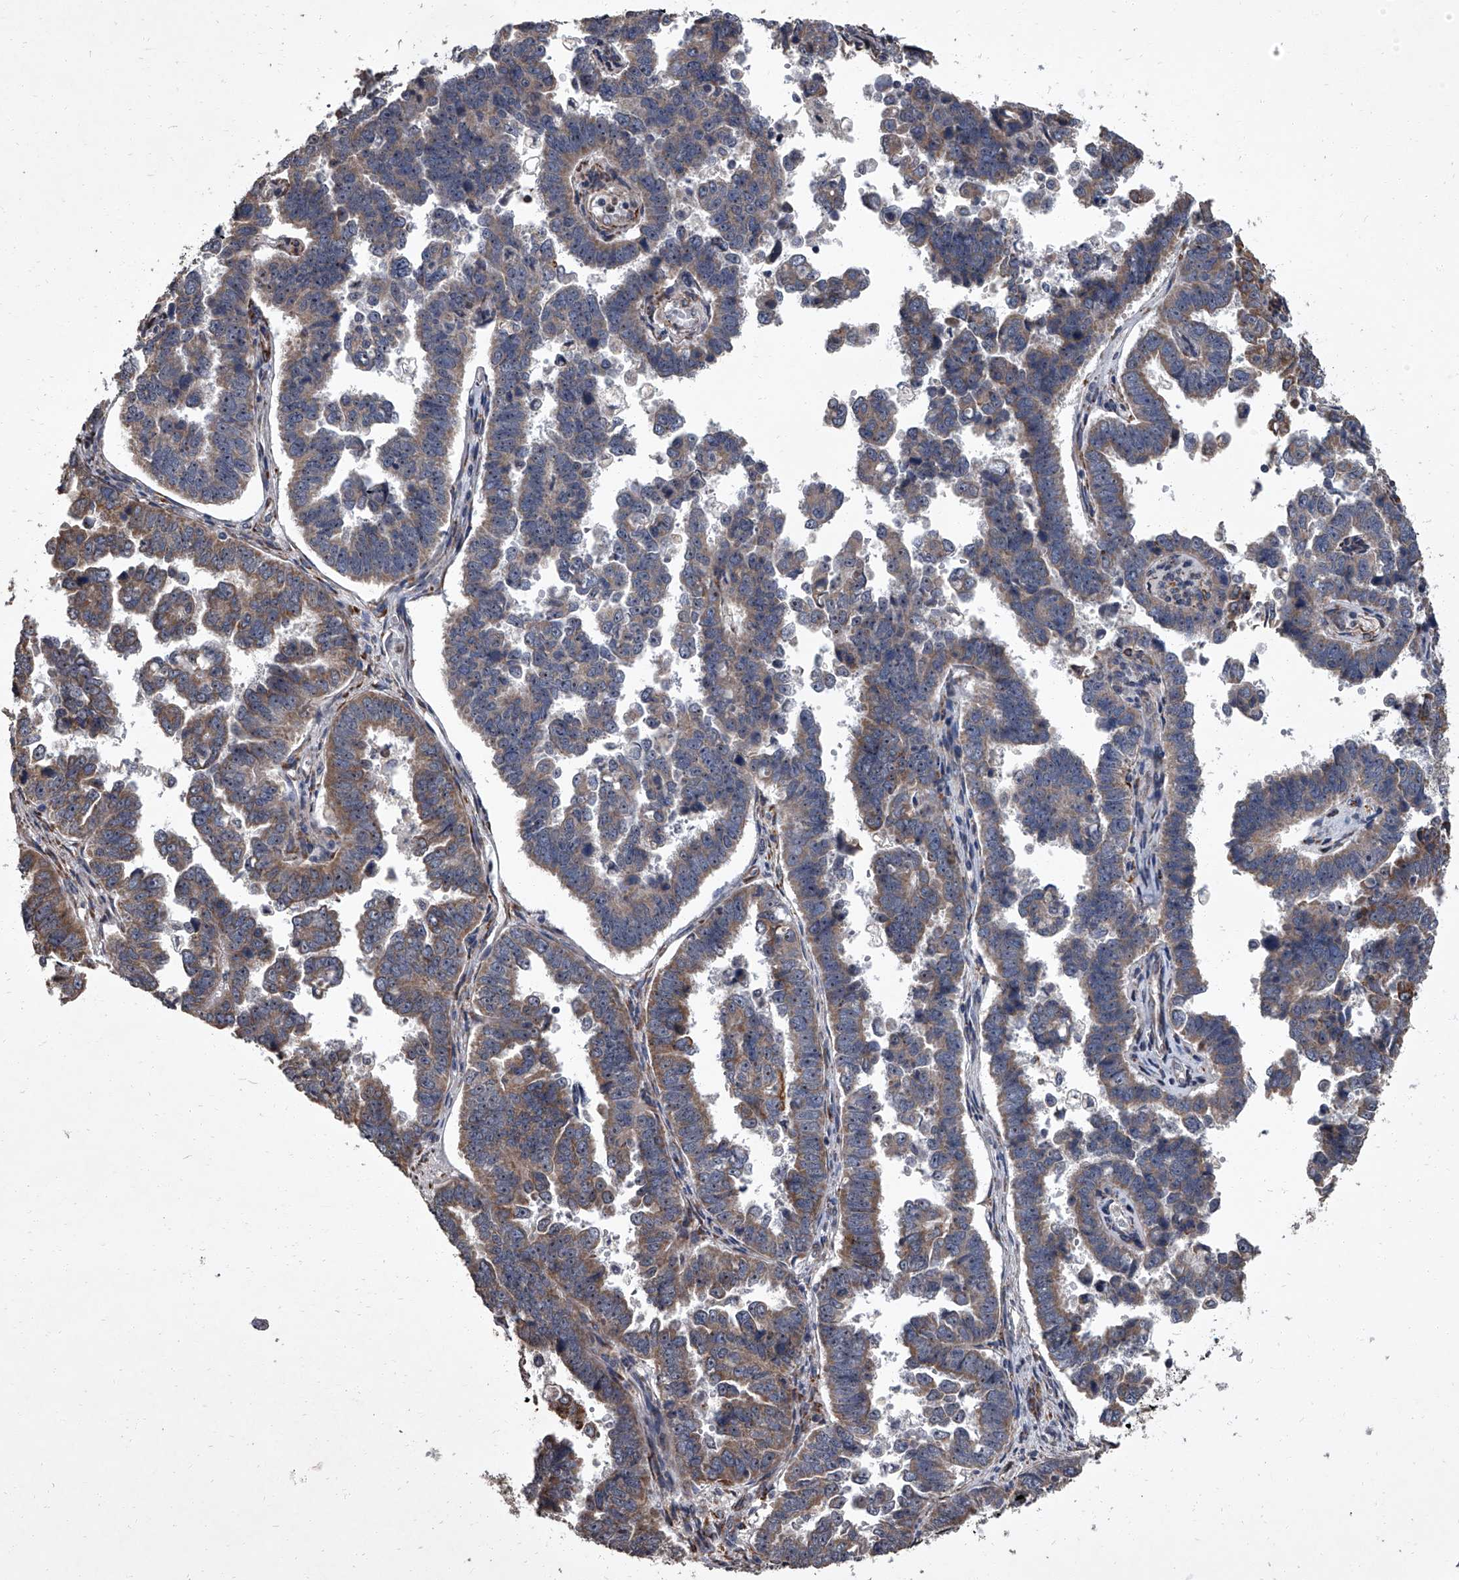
{"staining": {"intensity": "moderate", "quantity": "25%-75%", "location": "cytoplasmic/membranous"}, "tissue": "endometrial cancer", "cell_type": "Tumor cells", "image_type": "cancer", "snomed": [{"axis": "morphology", "description": "Adenocarcinoma, NOS"}, {"axis": "topography", "description": "Endometrium"}], "caption": "Endometrial cancer tissue displays moderate cytoplasmic/membranous expression in about 25%-75% of tumor cells, visualized by immunohistochemistry.", "gene": "SIRT4", "patient": {"sex": "female", "age": 75}}